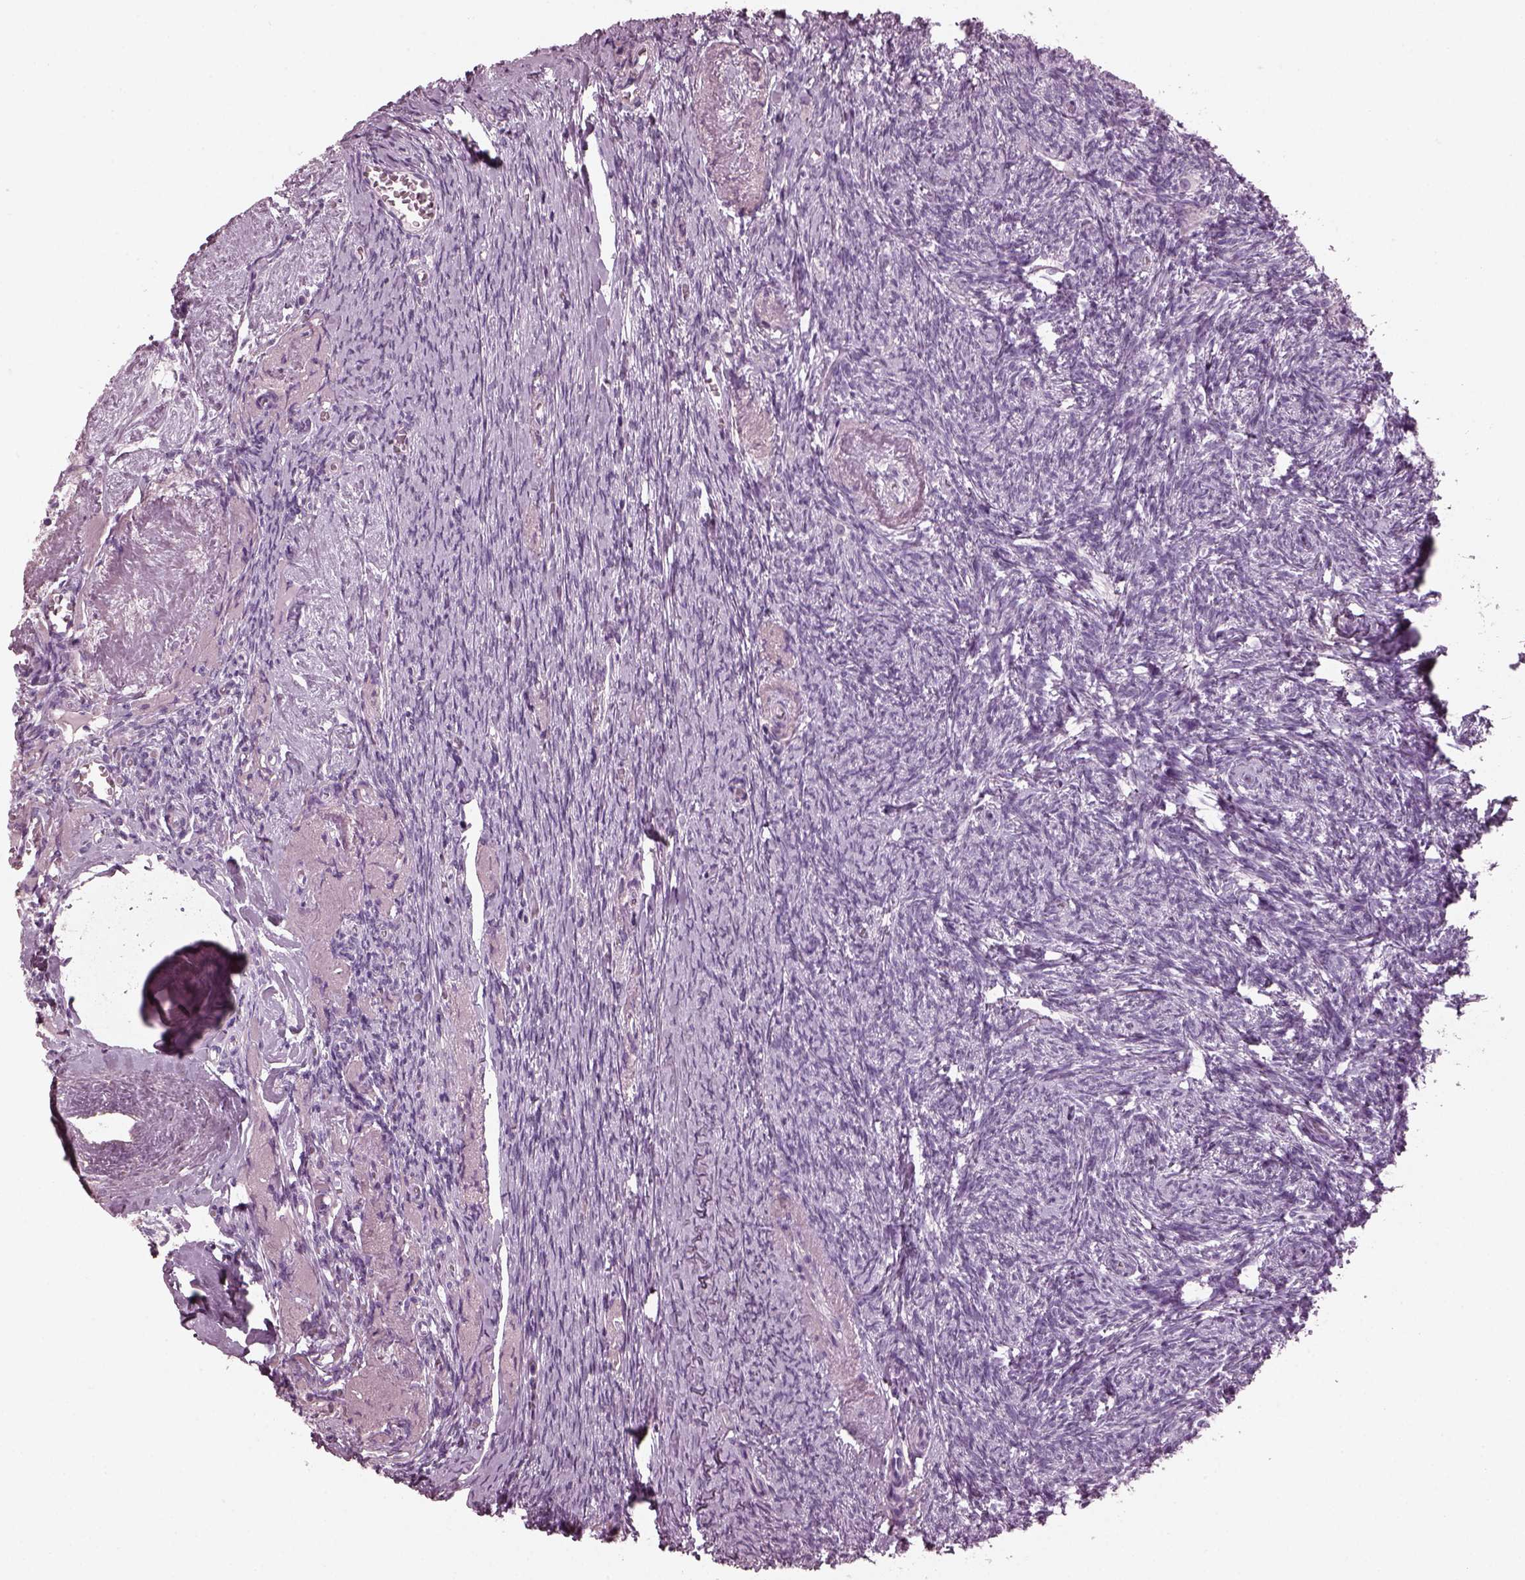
{"staining": {"intensity": "negative", "quantity": "none", "location": "none"}, "tissue": "ovary", "cell_type": "Follicle cells", "image_type": "normal", "snomed": [{"axis": "morphology", "description": "Normal tissue, NOS"}, {"axis": "topography", "description": "Ovary"}], "caption": "The immunohistochemistry (IHC) micrograph has no significant positivity in follicle cells of ovary. (DAB (3,3'-diaminobenzidine) immunohistochemistry visualized using brightfield microscopy, high magnification).", "gene": "PDC", "patient": {"sex": "female", "age": 72}}